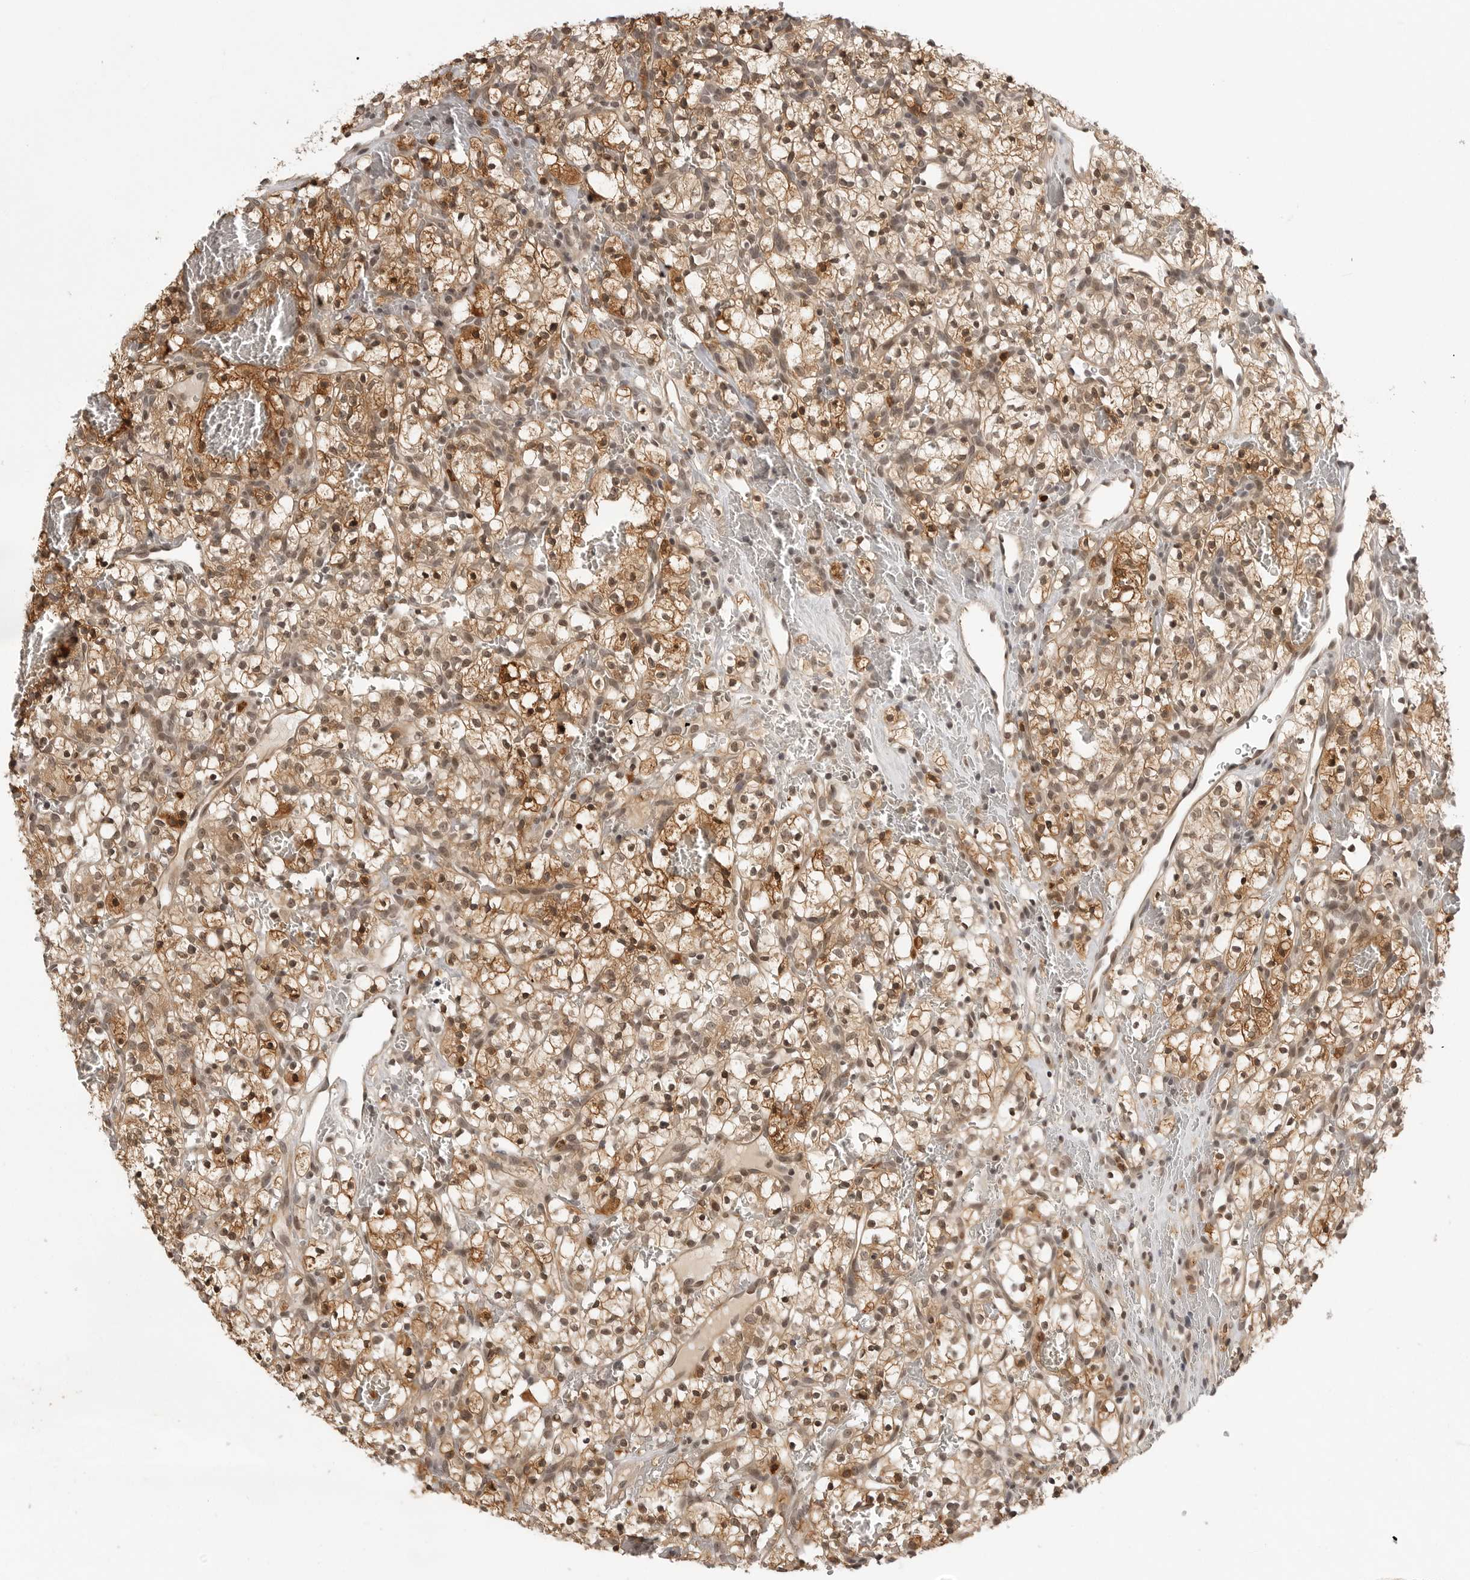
{"staining": {"intensity": "moderate", "quantity": ">75%", "location": "cytoplasmic/membranous,nuclear"}, "tissue": "renal cancer", "cell_type": "Tumor cells", "image_type": "cancer", "snomed": [{"axis": "morphology", "description": "Adenocarcinoma, NOS"}, {"axis": "topography", "description": "Kidney"}], "caption": "High-power microscopy captured an immunohistochemistry image of adenocarcinoma (renal), revealing moderate cytoplasmic/membranous and nuclear expression in approximately >75% of tumor cells.", "gene": "PEG3", "patient": {"sex": "female", "age": 57}}